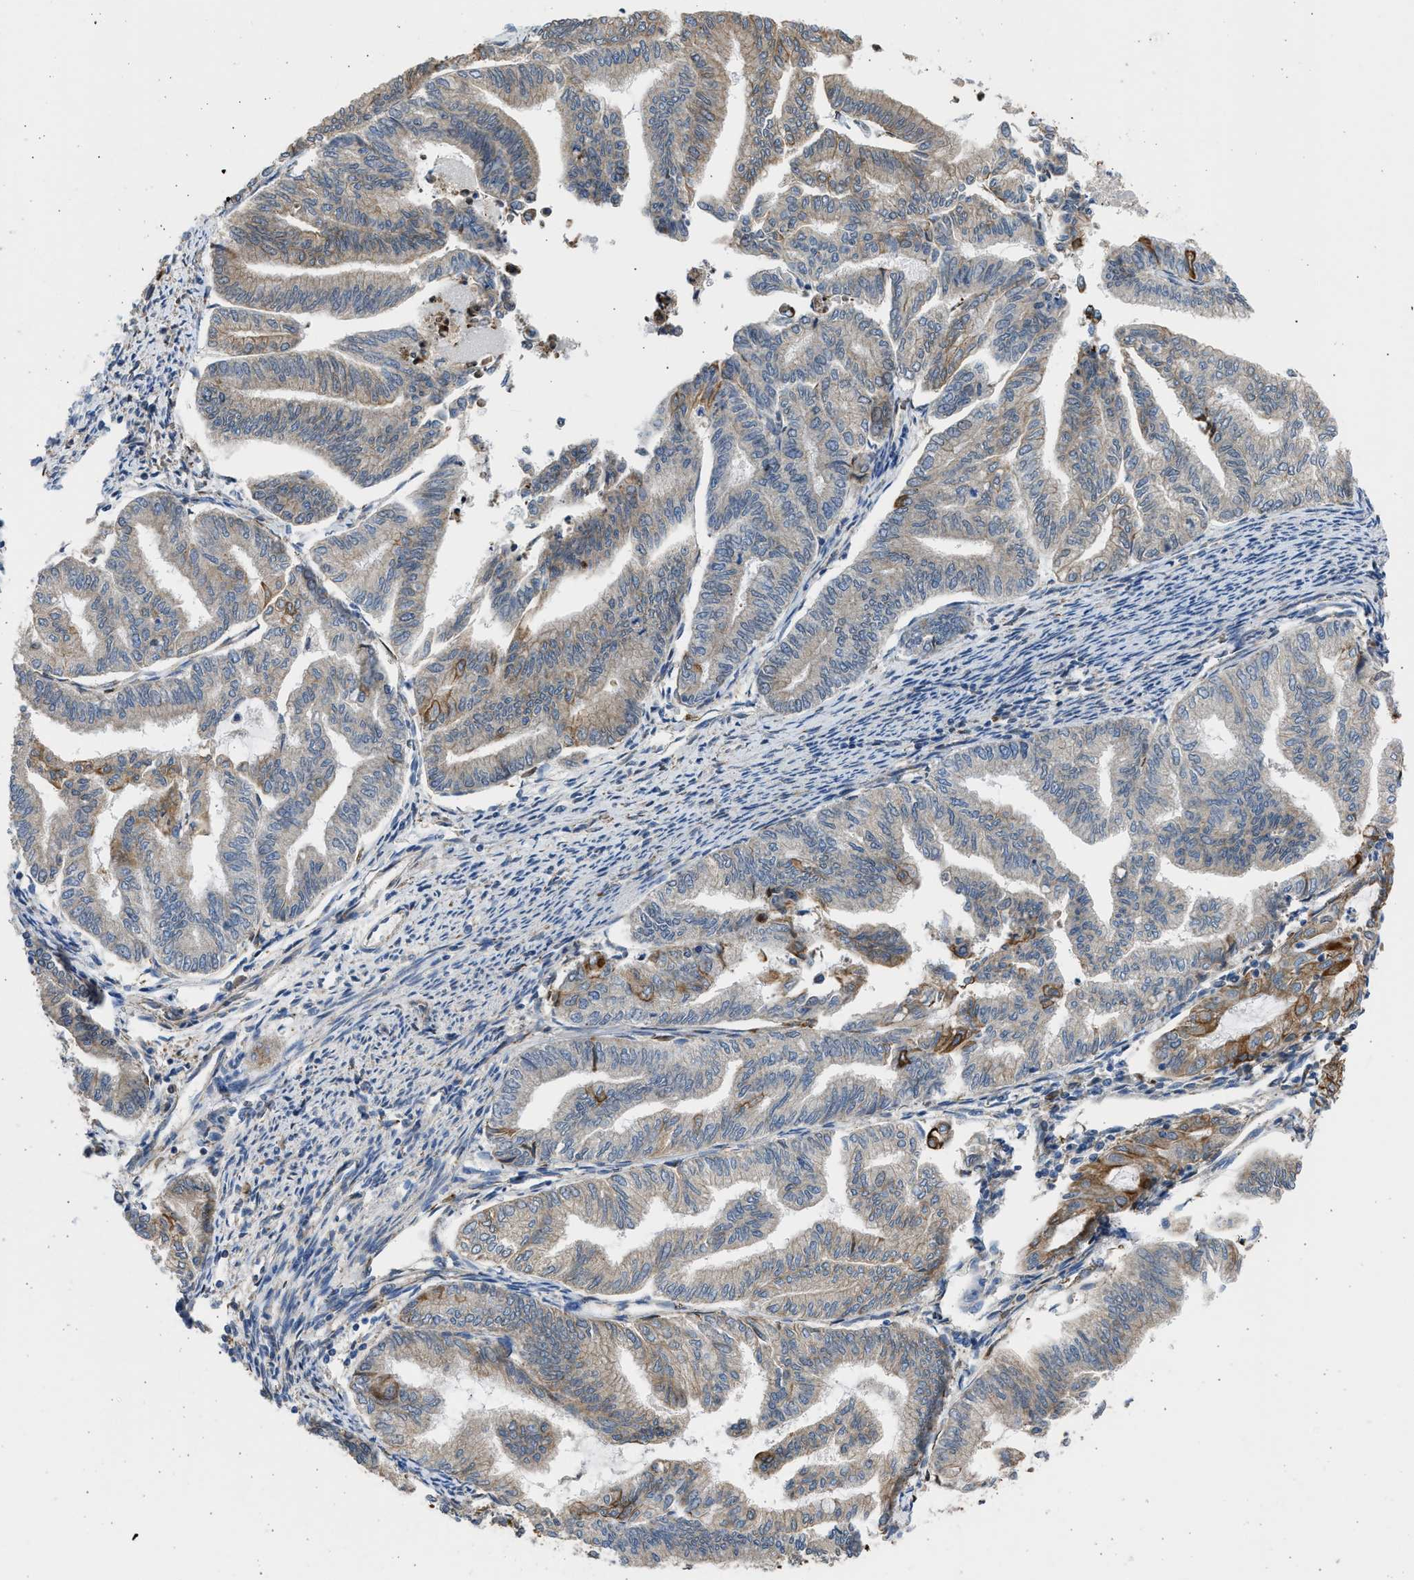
{"staining": {"intensity": "strong", "quantity": "<25%", "location": "cytoplasmic/membranous"}, "tissue": "endometrial cancer", "cell_type": "Tumor cells", "image_type": "cancer", "snomed": [{"axis": "morphology", "description": "Adenocarcinoma, NOS"}, {"axis": "topography", "description": "Endometrium"}], "caption": "Human adenocarcinoma (endometrial) stained with a protein marker reveals strong staining in tumor cells.", "gene": "PLD2", "patient": {"sex": "female", "age": 79}}